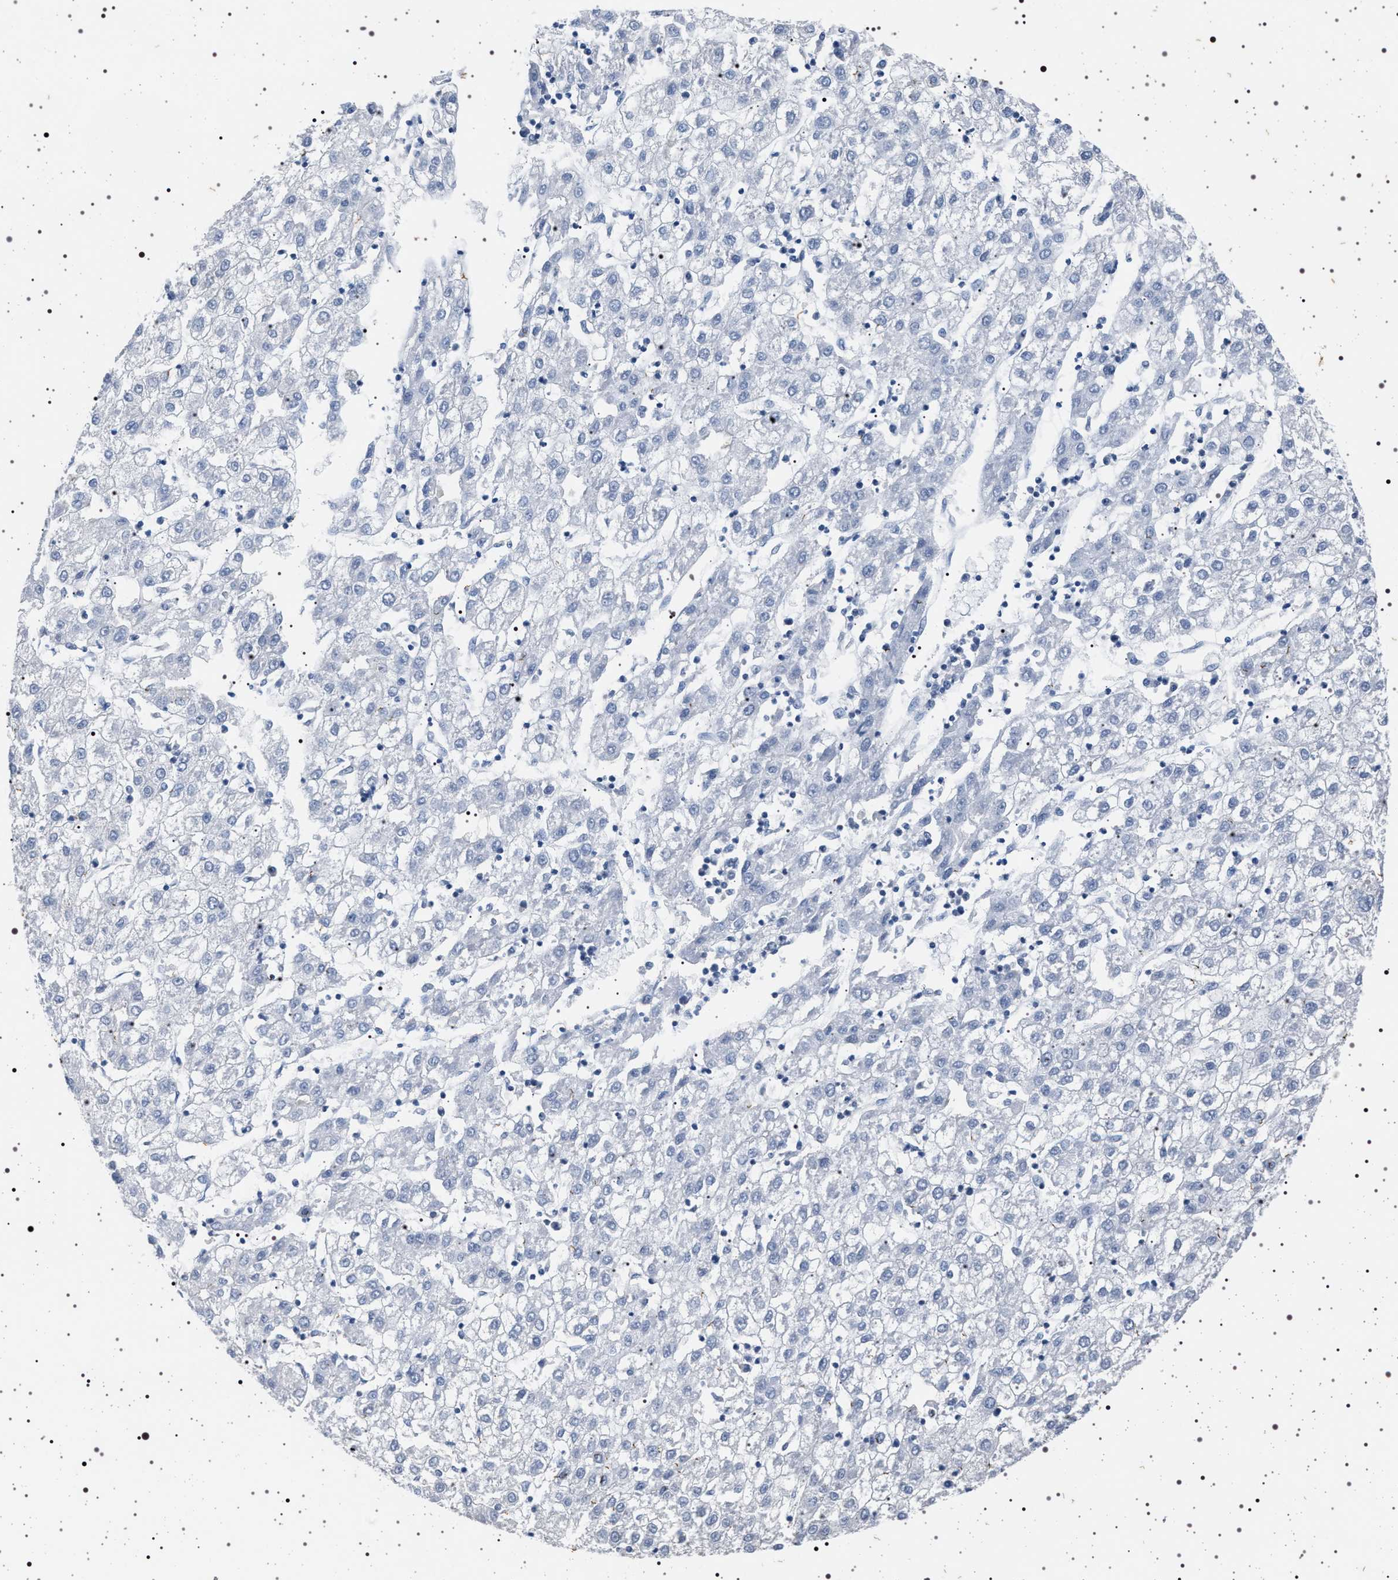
{"staining": {"intensity": "negative", "quantity": "none", "location": "none"}, "tissue": "liver cancer", "cell_type": "Tumor cells", "image_type": "cancer", "snomed": [{"axis": "morphology", "description": "Carcinoma, Hepatocellular, NOS"}, {"axis": "topography", "description": "Liver"}], "caption": "Tumor cells are negative for protein expression in human liver cancer.", "gene": "NAT9", "patient": {"sex": "male", "age": 72}}